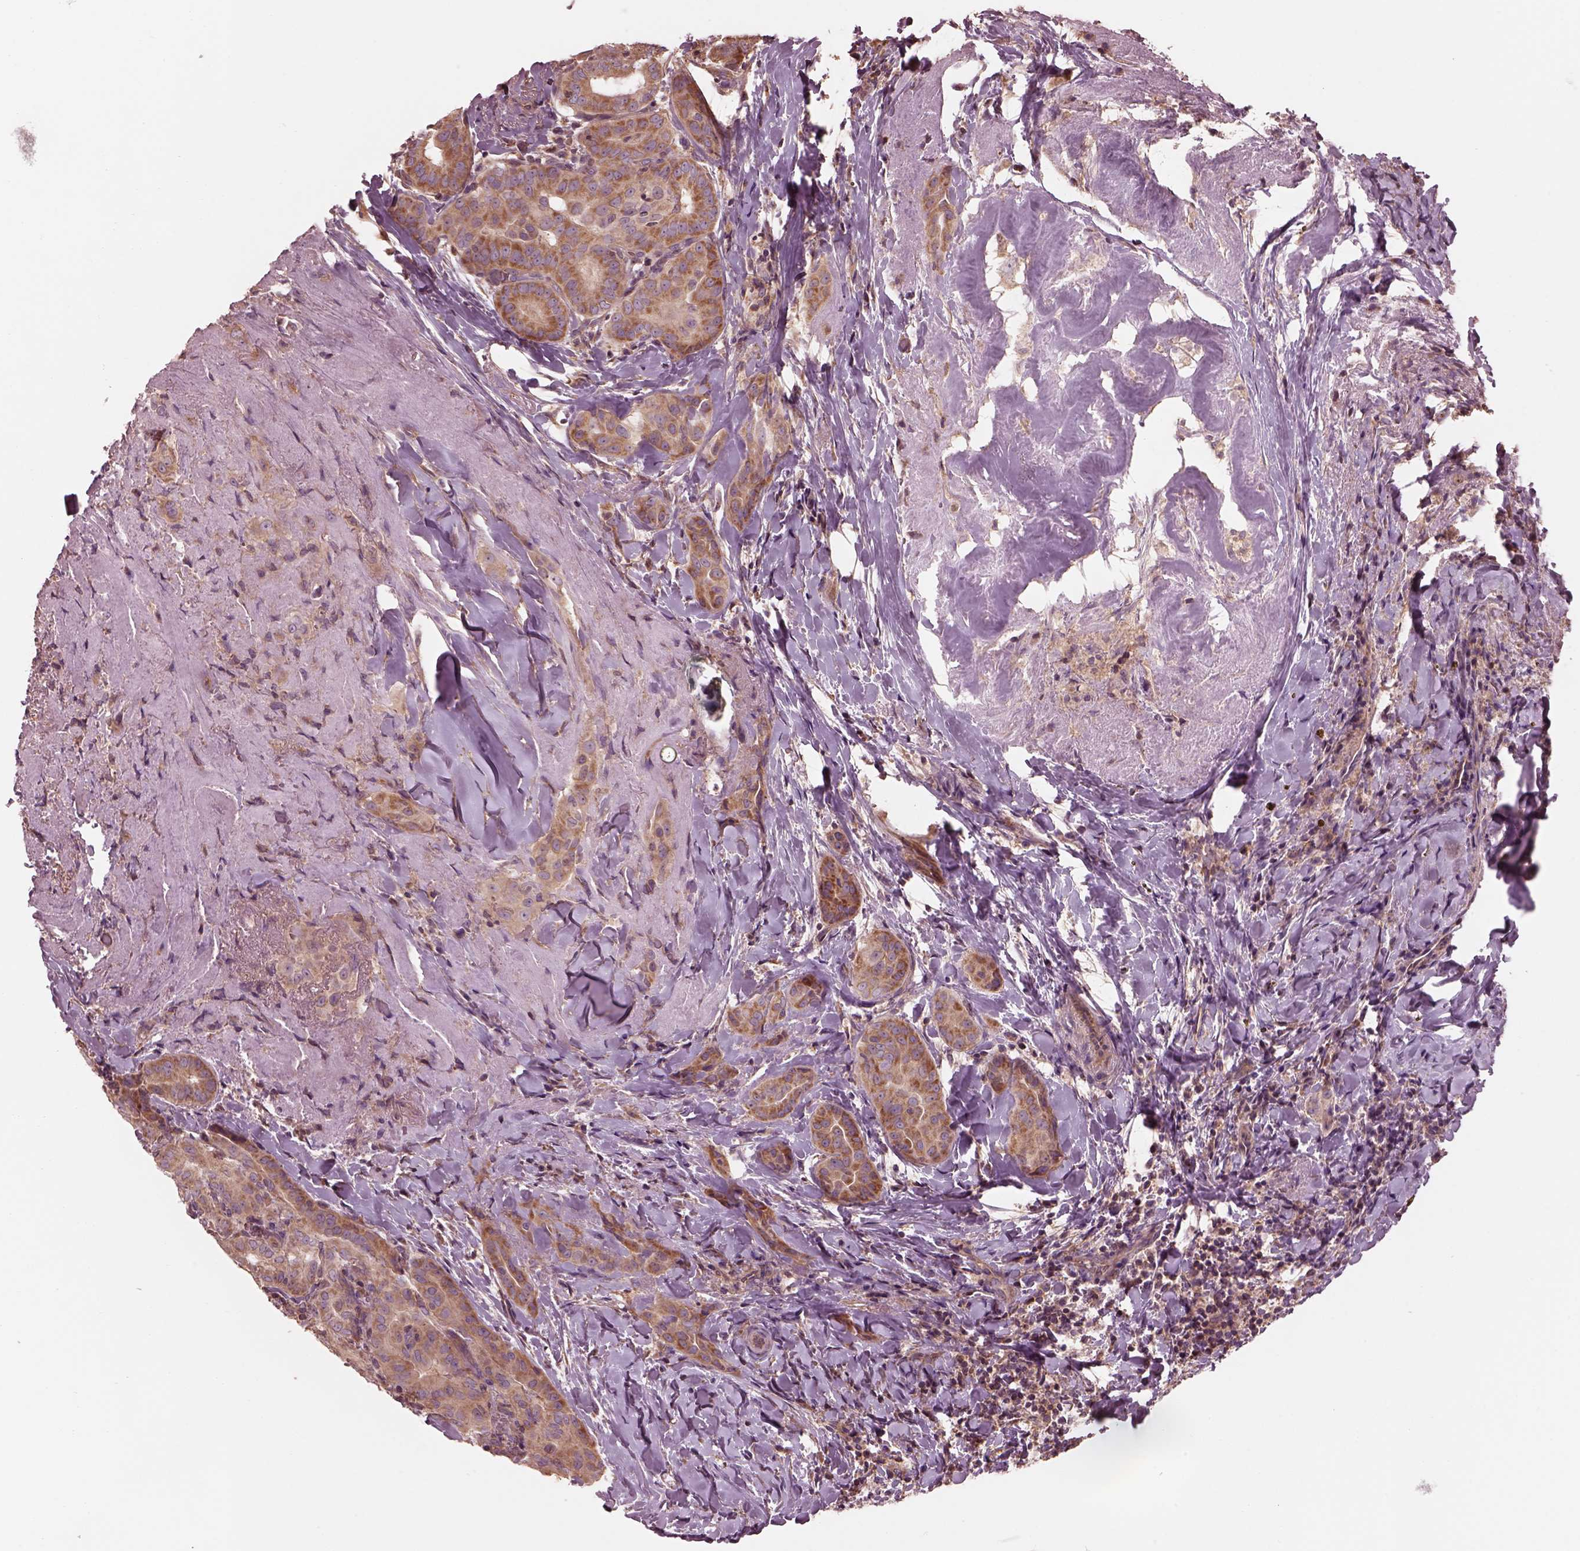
{"staining": {"intensity": "strong", "quantity": ">75%", "location": "cytoplasmic/membranous"}, "tissue": "thyroid cancer", "cell_type": "Tumor cells", "image_type": "cancer", "snomed": [{"axis": "morphology", "description": "Papillary adenocarcinoma, NOS"}, {"axis": "morphology", "description": "Papillary adenoma metastatic"}, {"axis": "topography", "description": "Thyroid gland"}], "caption": "Thyroid papillary adenoma metastatic was stained to show a protein in brown. There is high levels of strong cytoplasmic/membranous expression in about >75% of tumor cells.", "gene": "STK33", "patient": {"sex": "female", "age": 50}}